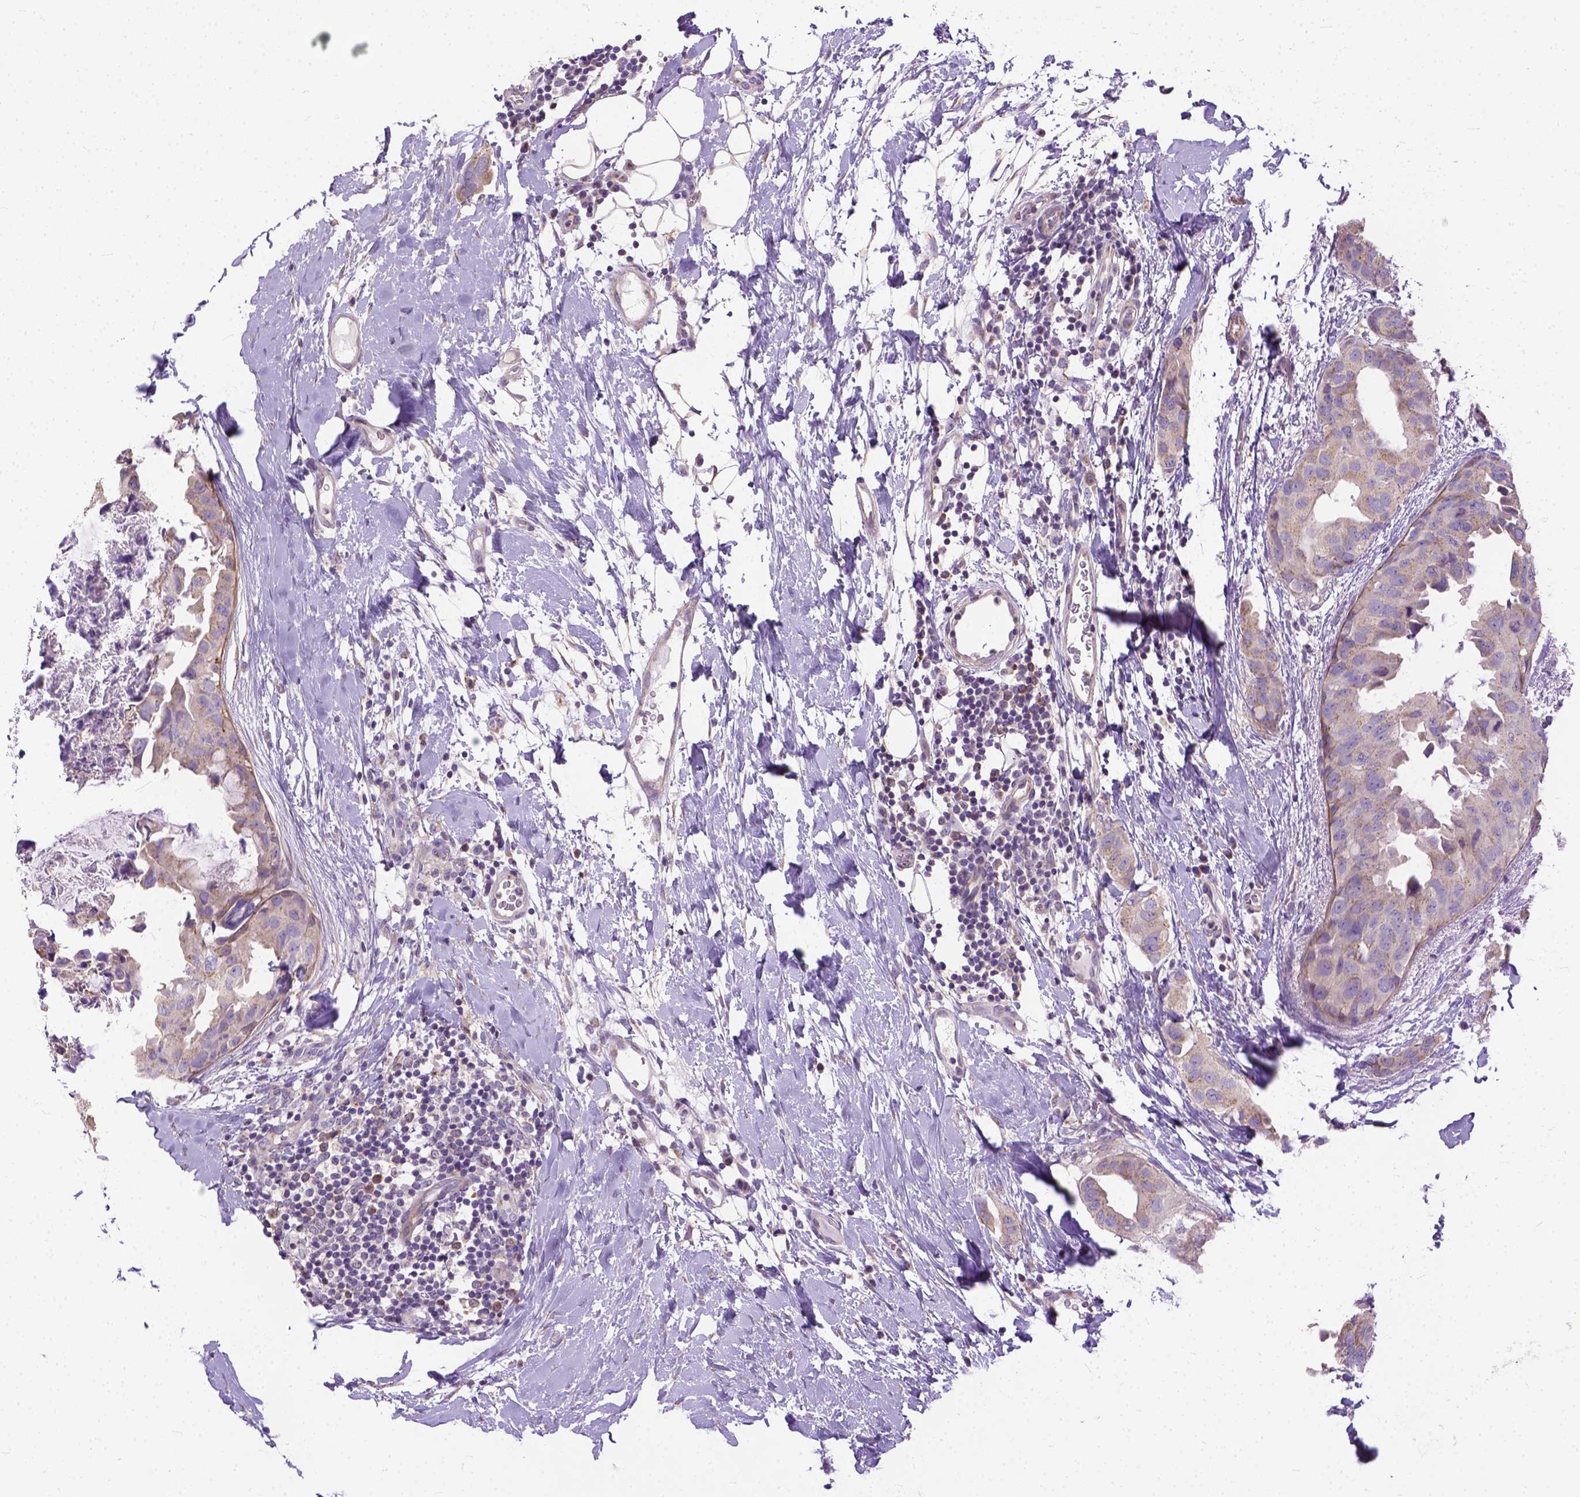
{"staining": {"intensity": "weak", "quantity": ">75%", "location": "cytoplasmic/membranous"}, "tissue": "breast cancer", "cell_type": "Tumor cells", "image_type": "cancer", "snomed": [{"axis": "morphology", "description": "Normal tissue, NOS"}, {"axis": "morphology", "description": "Duct carcinoma"}, {"axis": "topography", "description": "Breast"}], "caption": "Breast cancer (invasive ductal carcinoma) stained for a protein (brown) exhibits weak cytoplasmic/membranous positive positivity in about >75% of tumor cells.", "gene": "BANF2", "patient": {"sex": "female", "age": 40}}